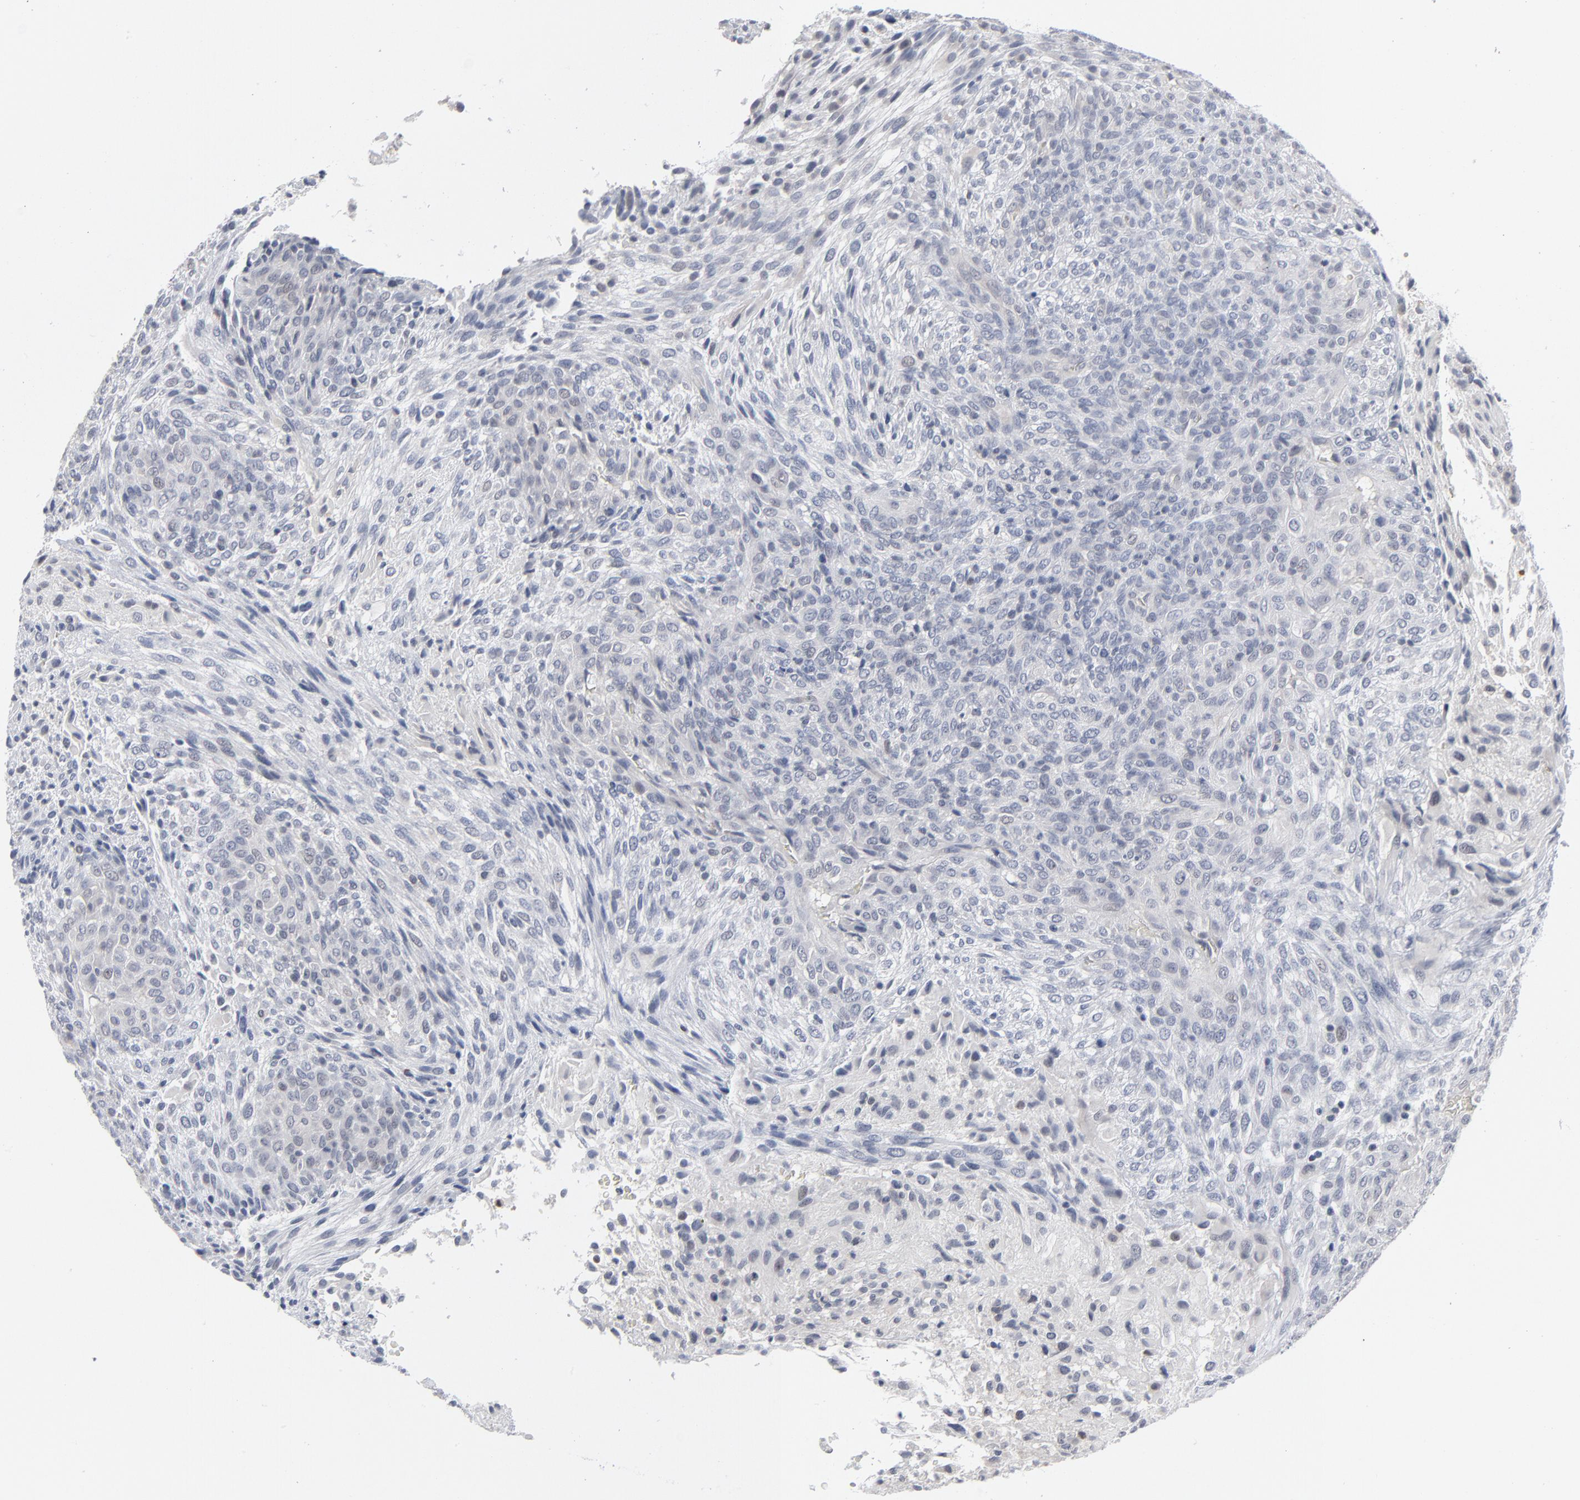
{"staining": {"intensity": "negative", "quantity": "none", "location": "none"}, "tissue": "glioma", "cell_type": "Tumor cells", "image_type": "cancer", "snomed": [{"axis": "morphology", "description": "Glioma, malignant, High grade"}, {"axis": "topography", "description": "Cerebral cortex"}], "caption": "Tumor cells are negative for protein expression in human glioma. (DAB (3,3'-diaminobenzidine) immunohistochemistry (IHC) visualized using brightfield microscopy, high magnification).", "gene": "FOXN2", "patient": {"sex": "female", "age": 55}}